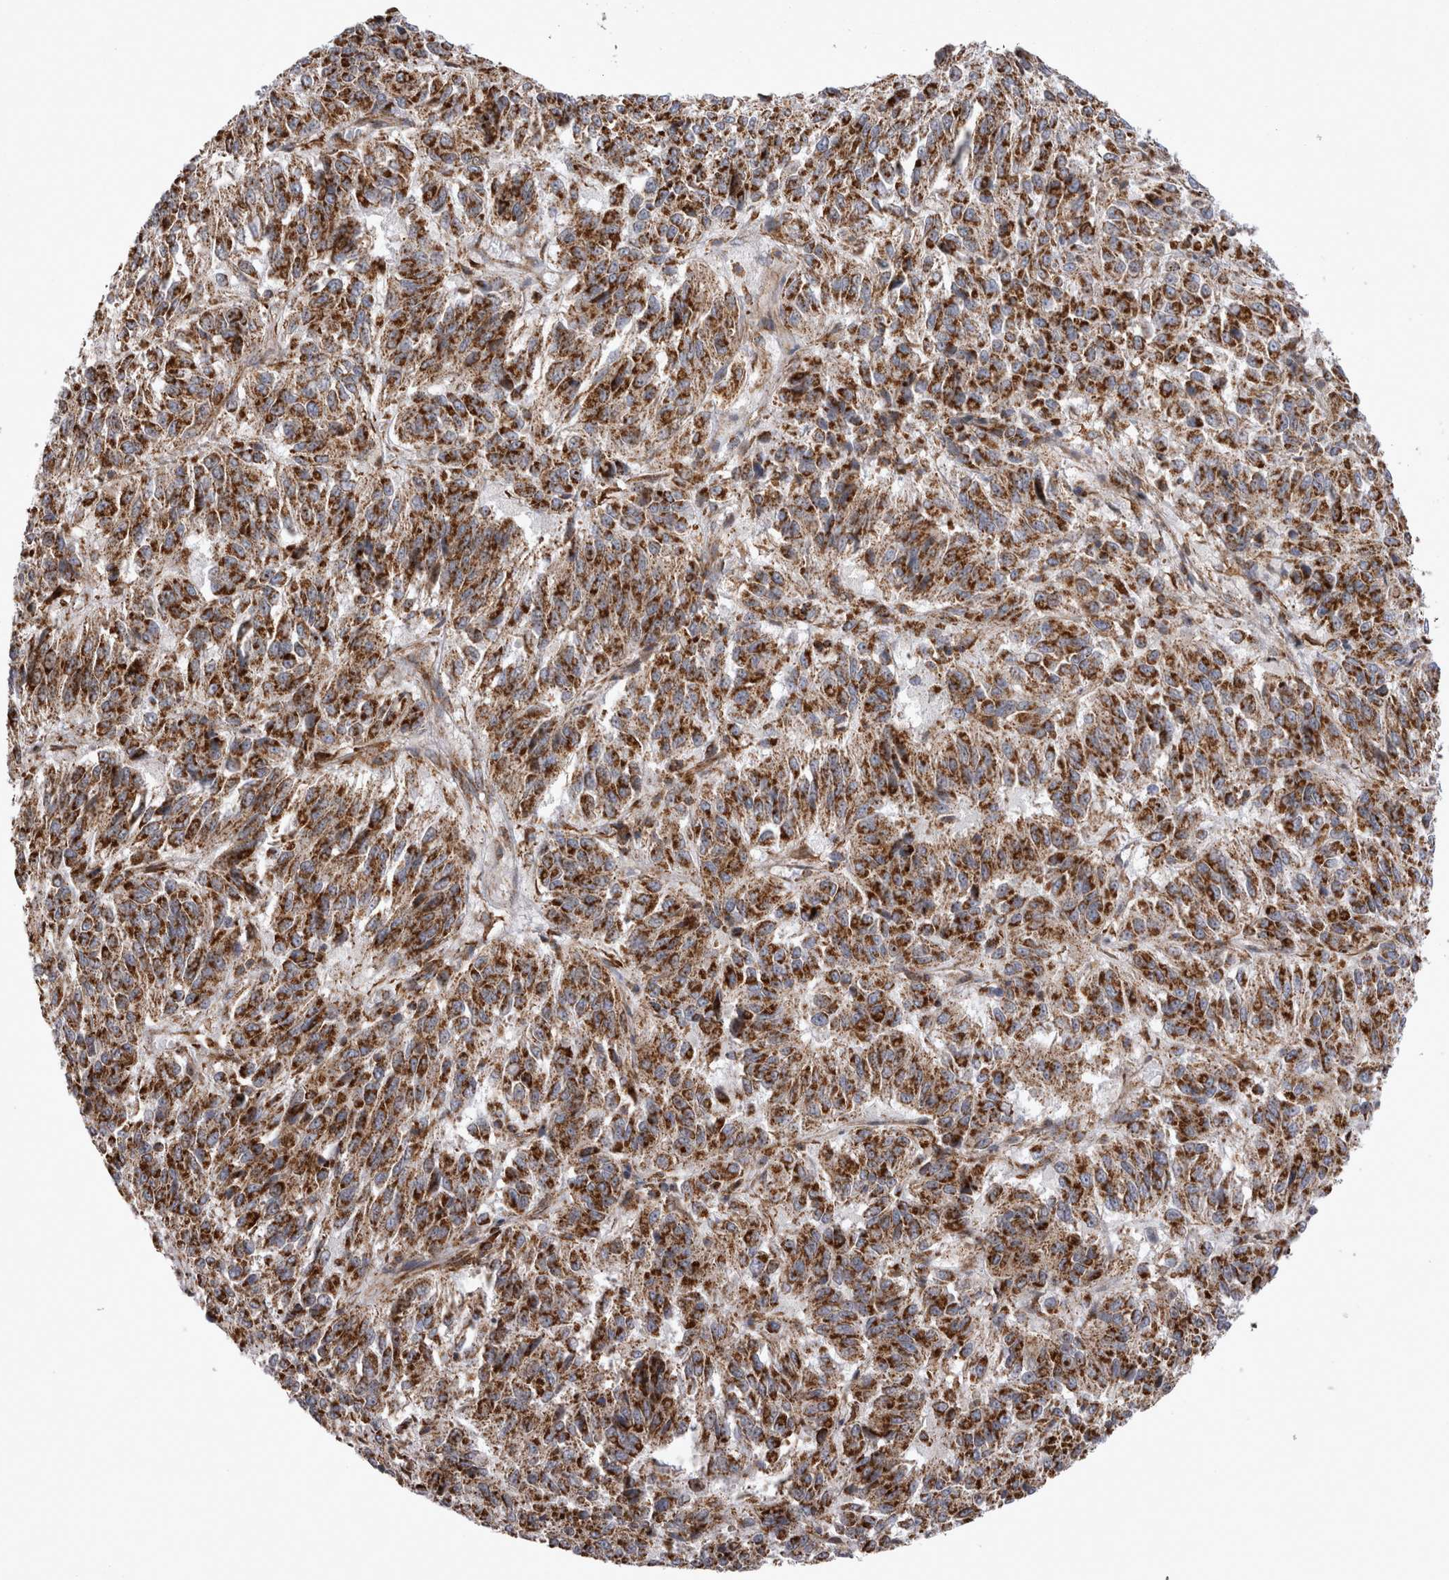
{"staining": {"intensity": "strong", "quantity": ">75%", "location": "cytoplasmic/membranous"}, "tissue": "melanoma", "cell_type": "Tumor cells", "image_type": "cancer", "snomed": [{"axis": "morphology", "description": "Malignant melanoma, Metastatic site"}, {"axis": "topography", "description": "Lung"}], "caption": "Malignant melanoma (metastatic site) stained with a brown dye exhibits strong cytoplasmic/membranous positive positivity in about >75% of tumor cells.", "gene": "TSPOAP1", "patient": {"sex": "male", "age": 64}}